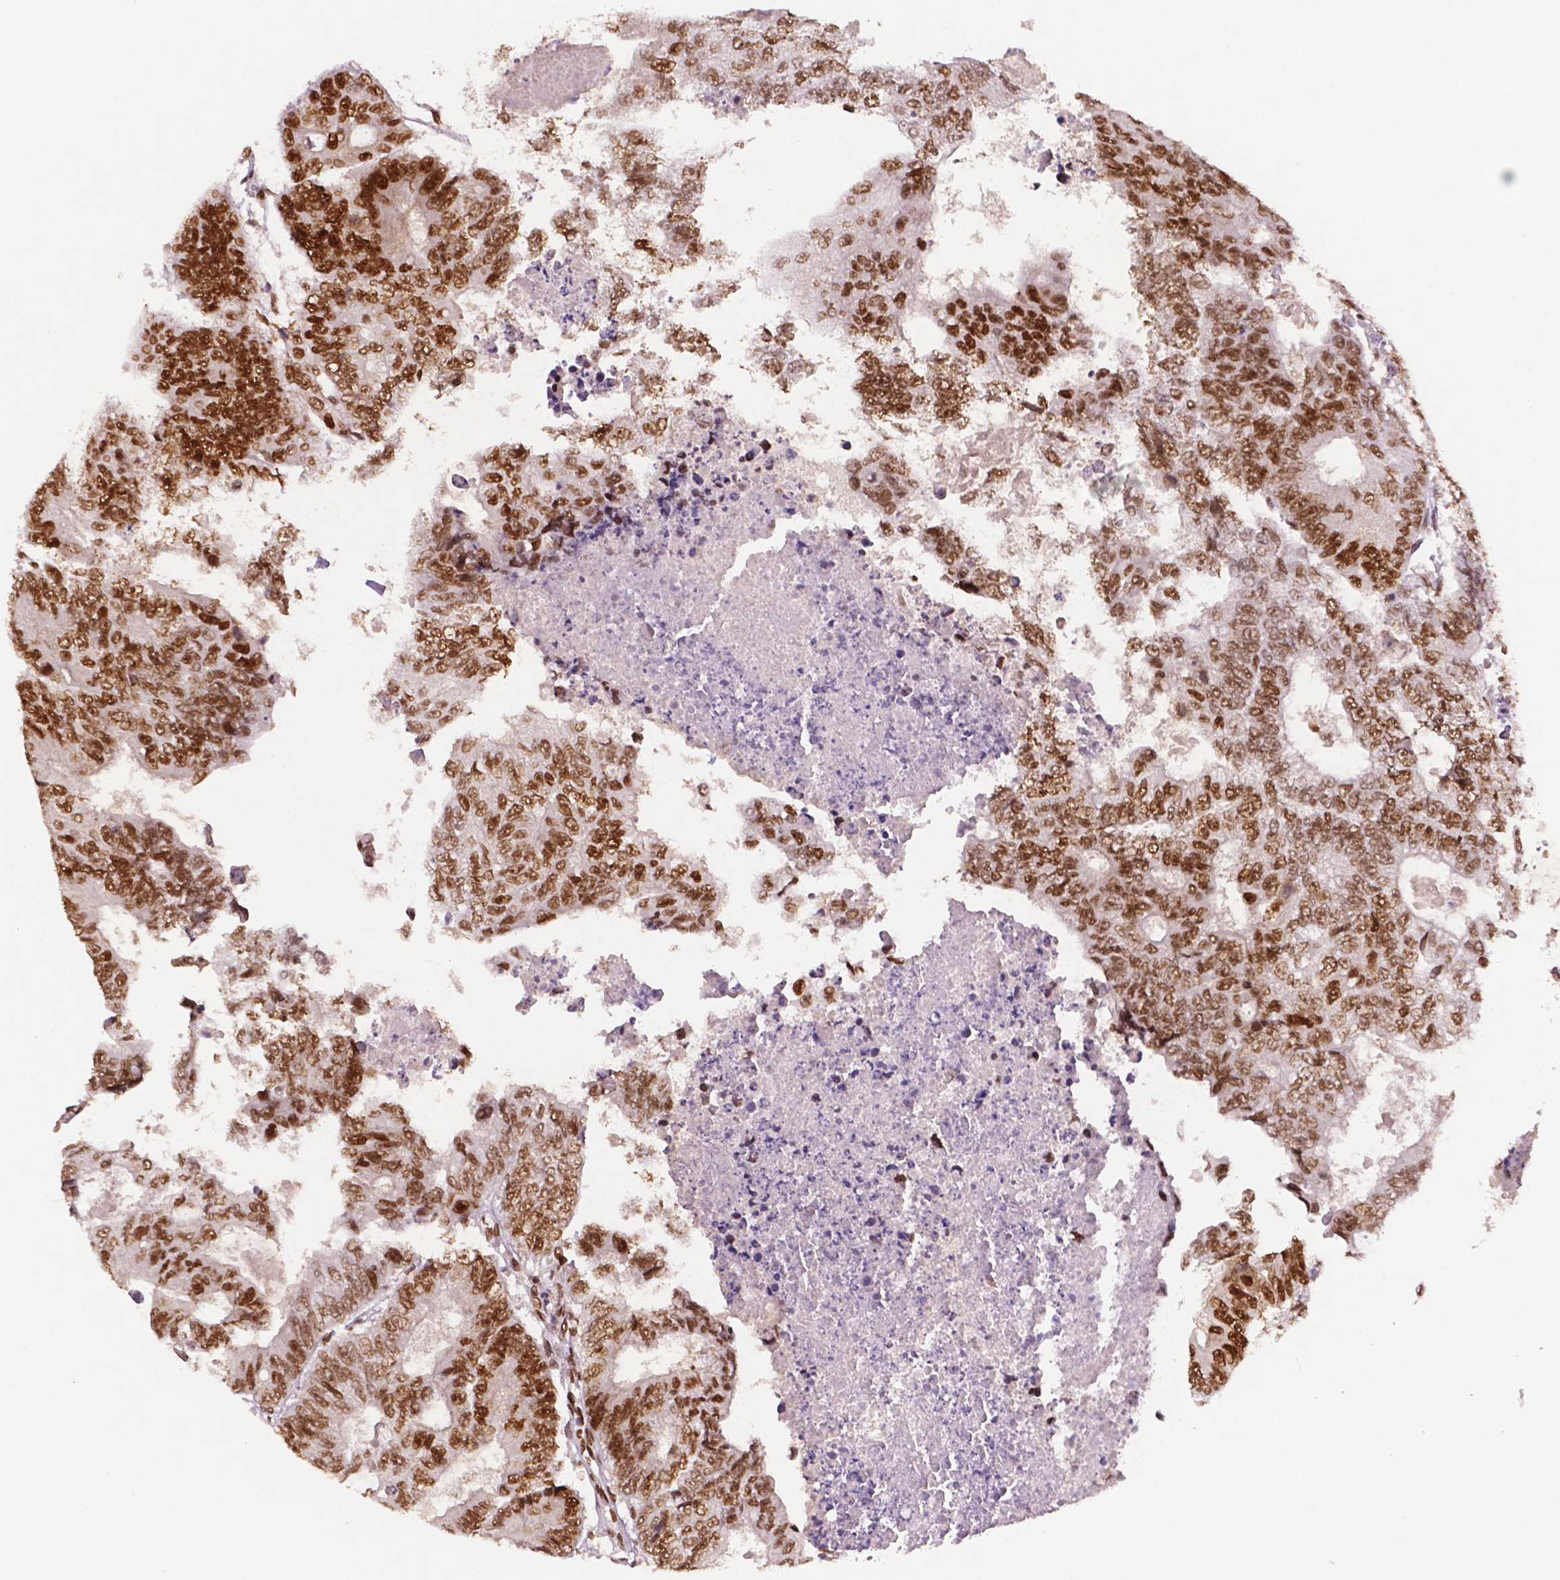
{"staining": {"intensity": "moderate", "quantity": "25%-75%", "location": "nuclear"}, "tissue": "colorectal cancer", "cell_type": "Tumor cells", "image_type": "cancer", "snomed": [{"axis": "morphology", "description": "Adenocarcinoma, NOS"}, {"axis": "topography", "description": "Colon"}], "caption": "IHC image of human colorectal cancer stained for a protein (brown), which demonstrates medium levels of moderate nuclear positivity in about 25%-75% of tumor cells.", "gene": "MLH1", "patient": {"sex": "female", "age": 48}}